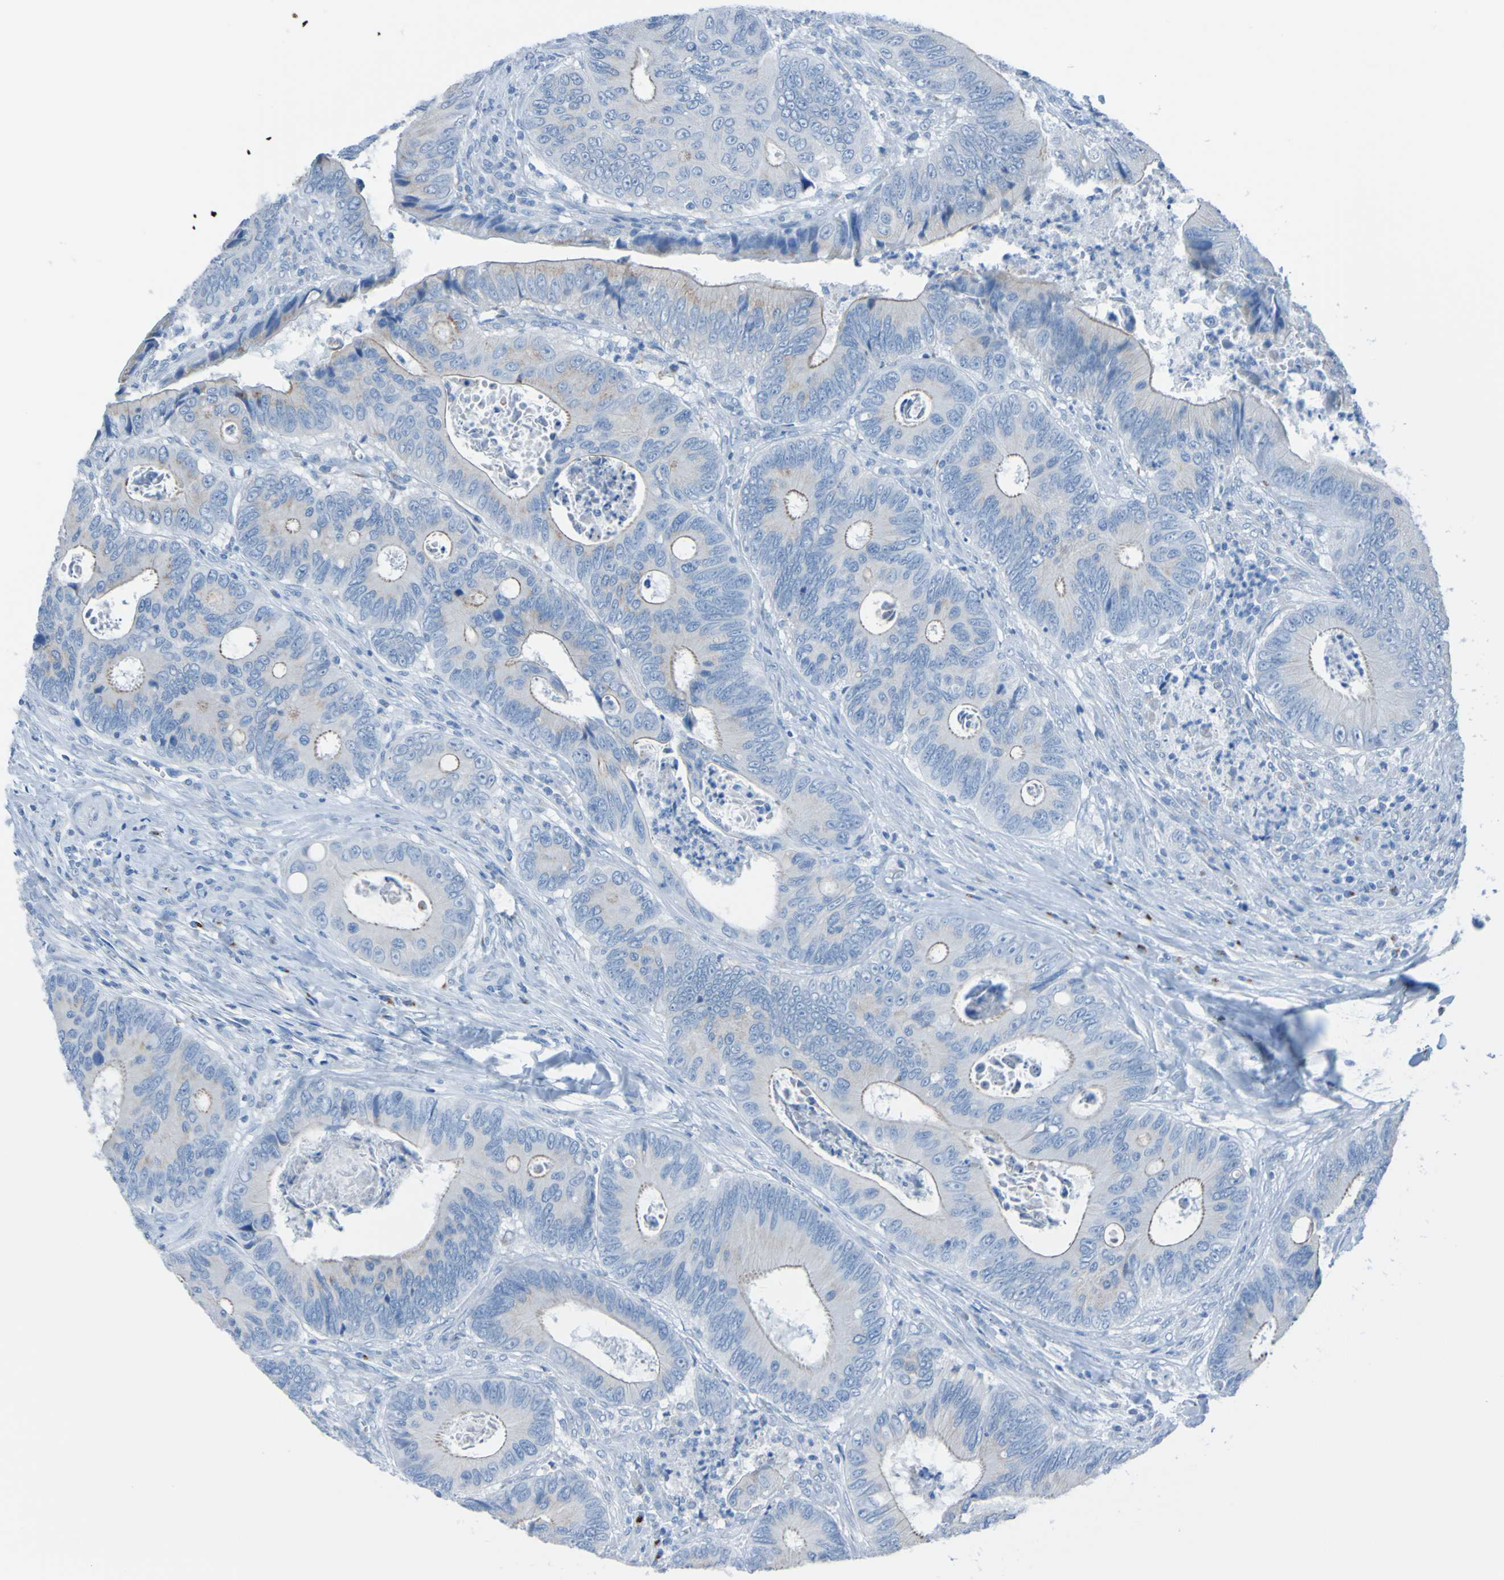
{"staining": {"intensity": "weak", "quantity": "<25%", "location": "cytoplasmic/membranous"}, "tissue": "colorectal cancer", "cell_type": "Tumor cells", "image_type": "cancer", "snomed": [{"axis": "morphology", "description": "Inflammation, NOS"}, {"axis": "morphology", "description": "Adenocarcinoma, NOS"}, {"axis": "topography", "description": "Colon"}], "caption": "A high-resolution micrograph shows immunohistochemistry staining of colorectal cancer, which displays no significant positivity in tumor cells.", "gene": "ACMSD", "patient": {"sex": "male", "age": 72}}